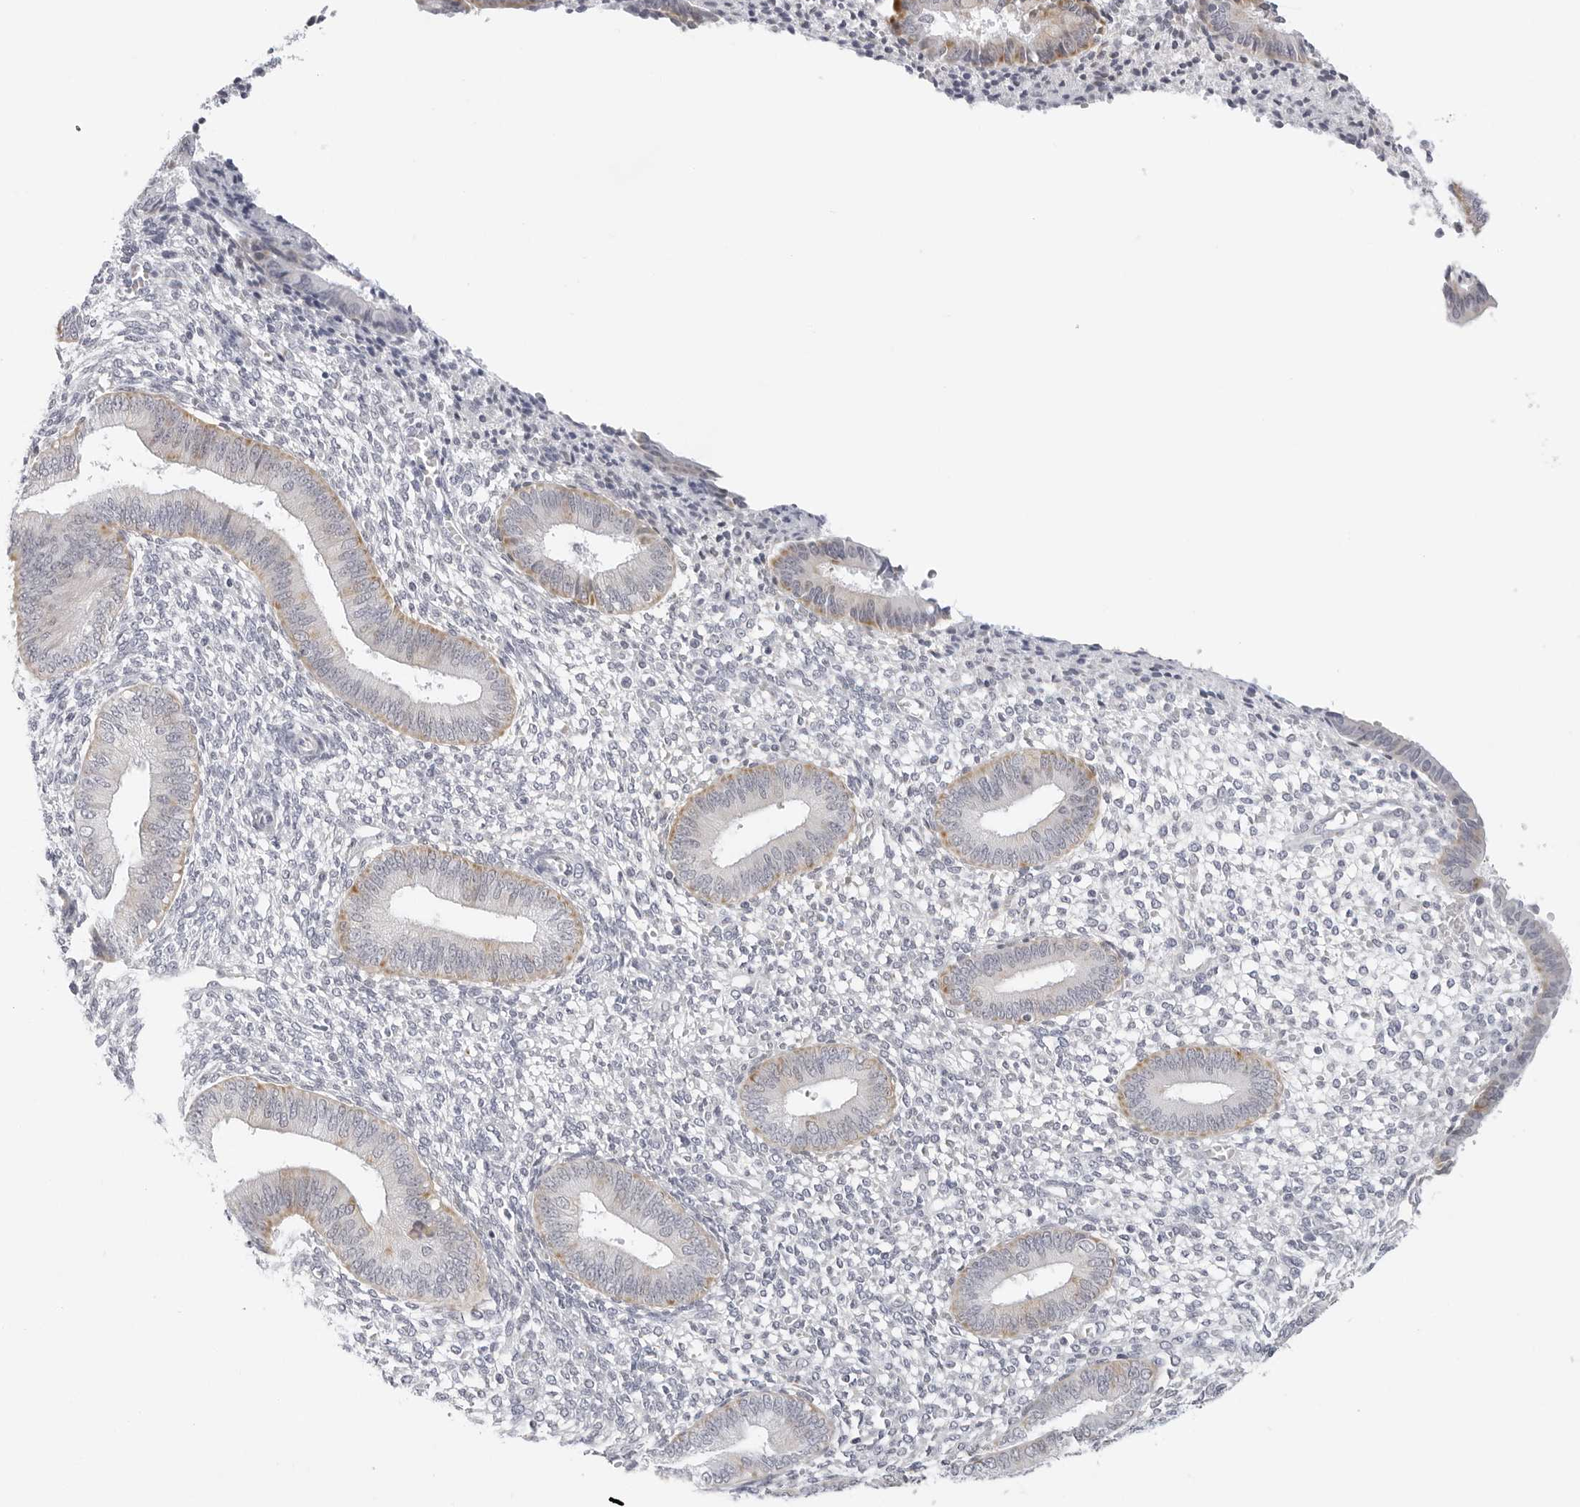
{"staining": {"intensity": "negative", "quantity": "none", "location": "none"}, "tissue": "endometrium", "cell_type": "Cells in endometrial stroma", "image_type": "normal", "snomed": [{"axis": "morphology", "description": "Normal tissue, NOS"}, {"axis": "topography", "description": "Endometrium"}], "caption": "Immunohistochemistry image of unremarkable endometrium: human endometrium stained with DAB (3,3'-diaminobenzidine) displays no significant protein positivity in cells in endometrial stroma. (DAB (3,3'-diaminobenzidine) immunohistochemistry visualized using brightfield microscopy, high magnification).", "gene": "CIART", "patient": {"sex": "female", "age": 46}}